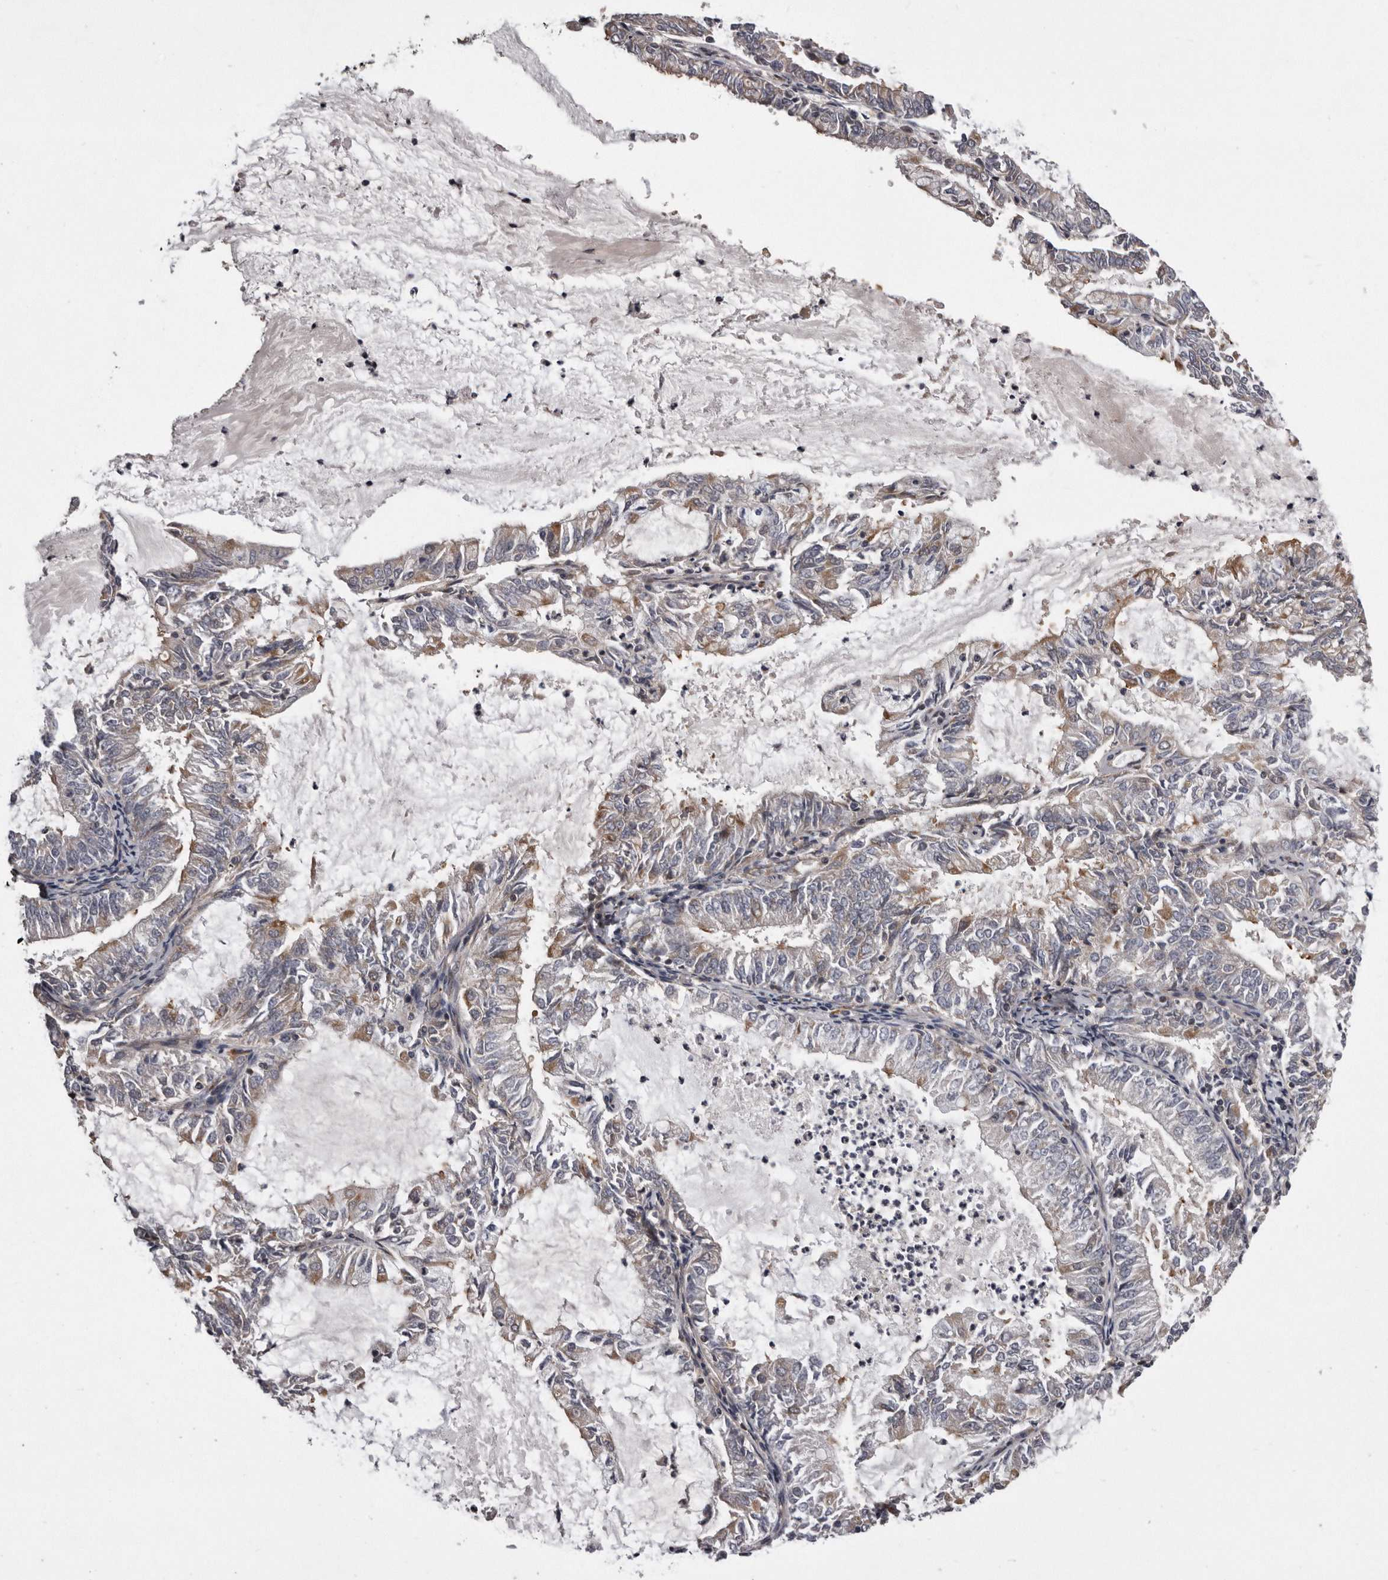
{"staining": {"intensity": "moderate", "quantity": "<25%", "location": "cytoplasmic/membranous"}, "tissue": "endometrial cancer", "cell_type": "Tumor cells", "image_type": "cancer", "snomed": [{"axis": "morphology", "description": "Adenocarcinoma, NOS"}, {"axis": "topography", "description": "Endometrium"}], "caption": "High-power microscopy captured an immunohistochemistry (IHC) histopathology image of endometrial adenocarcinoma, revealing moderate cytoplasmic/membranous staining in approximately <25% of tumor cells. (IHC, brightfield microscopy, high magnification).", "gene": "ARMCX1", "patient": {"sex": "female", "age": 57}}